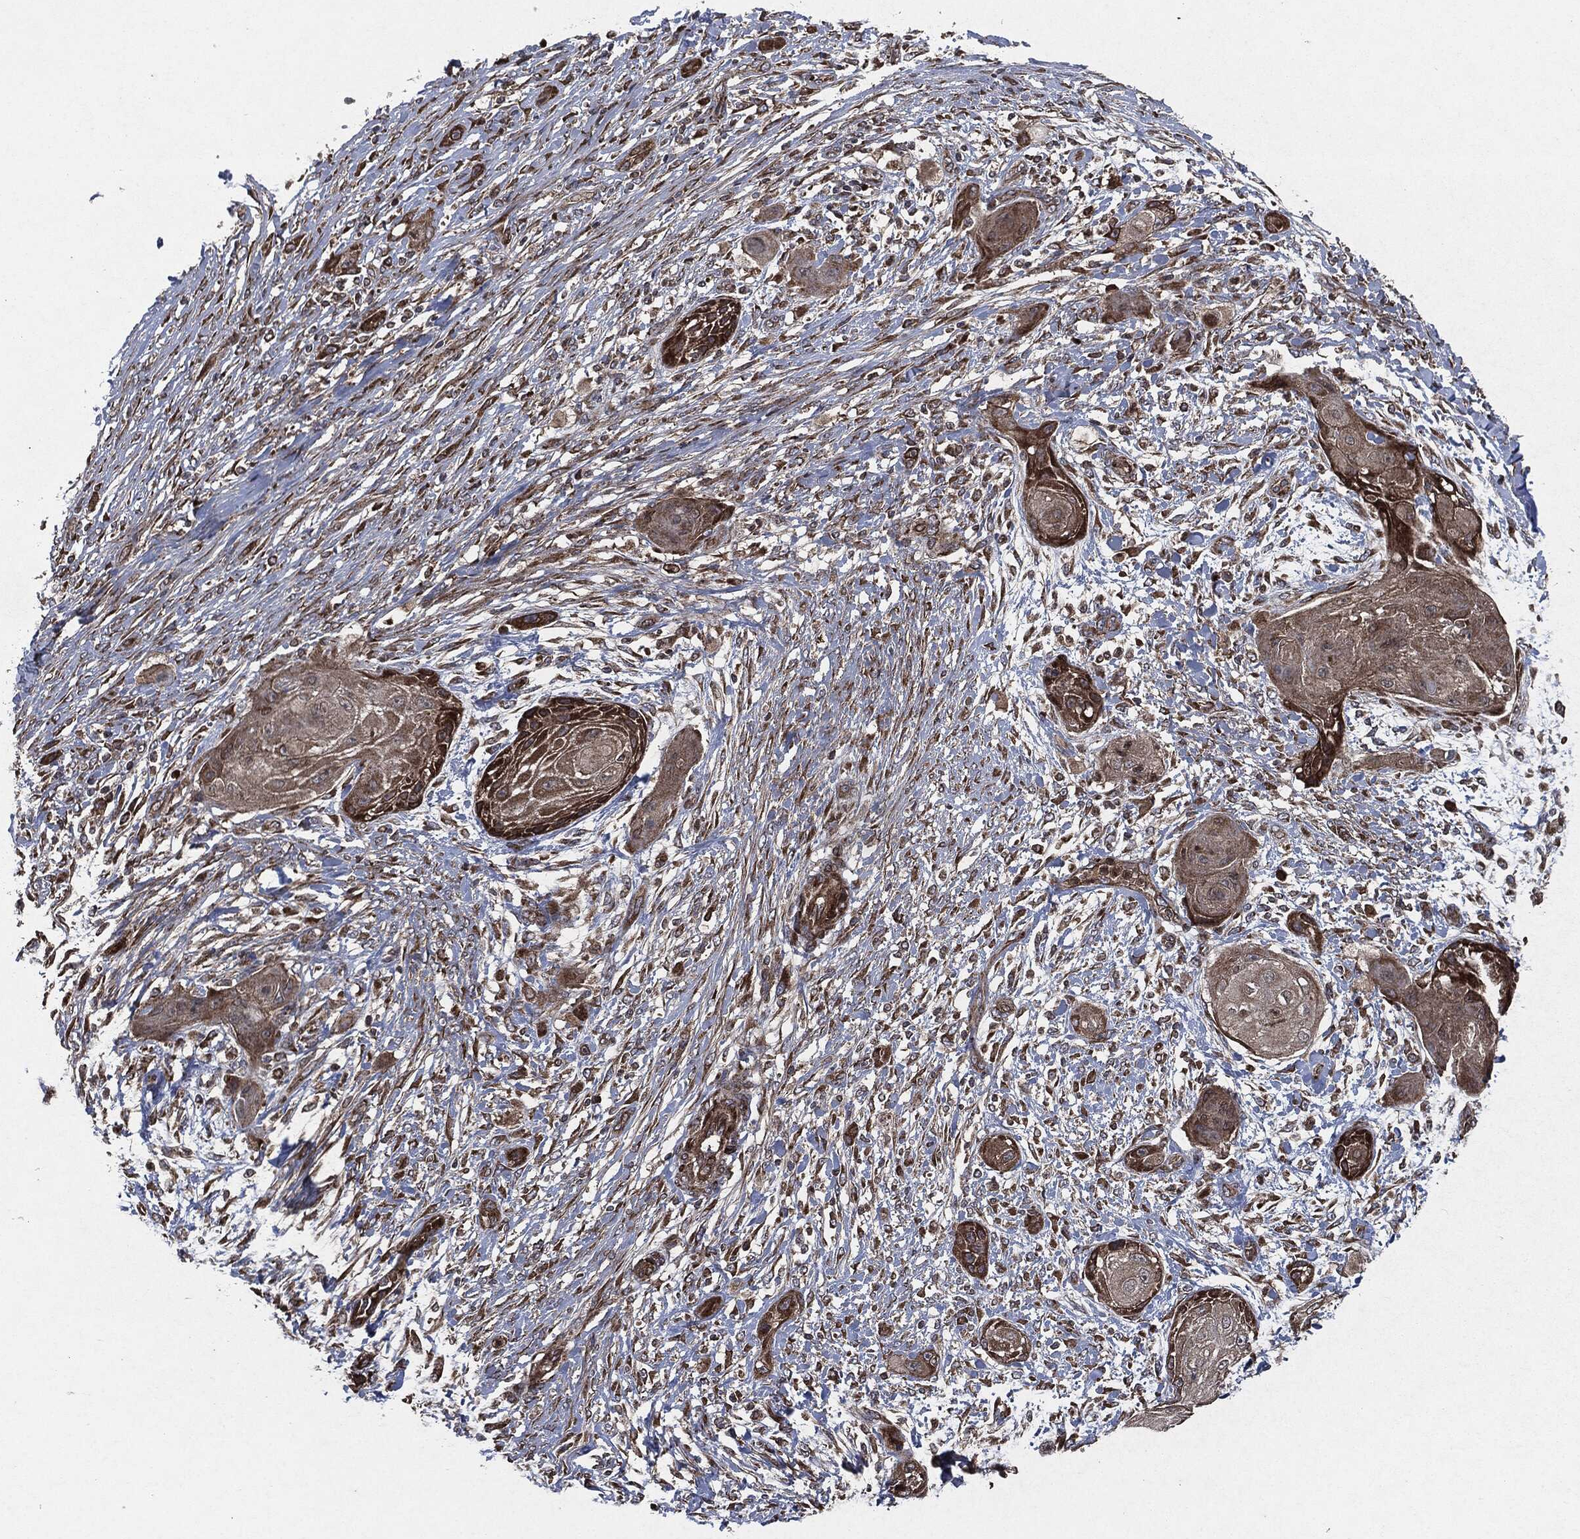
{"staining": {"intensity": "weak", "quantity": ">75%", "location": "cytoplasmic/membranous"}, "tissue": "skin cancer", "cell_type": "Tumor cells", "image_type": "cancer", "snomed": [{"axis": "morphology", "description": "Squamous cell carcinoma, NOS"}, {"axis": "topography", "description": "Skin"}], "caption": "The histopathology image shows immunohistochemical staining of skin cancer. There is weak cytoplasmic/membranous staining is identified in approximately >75% of tumor cells.", "gene": "RAF1", "patient": {"sex": "male", "age": 62}}